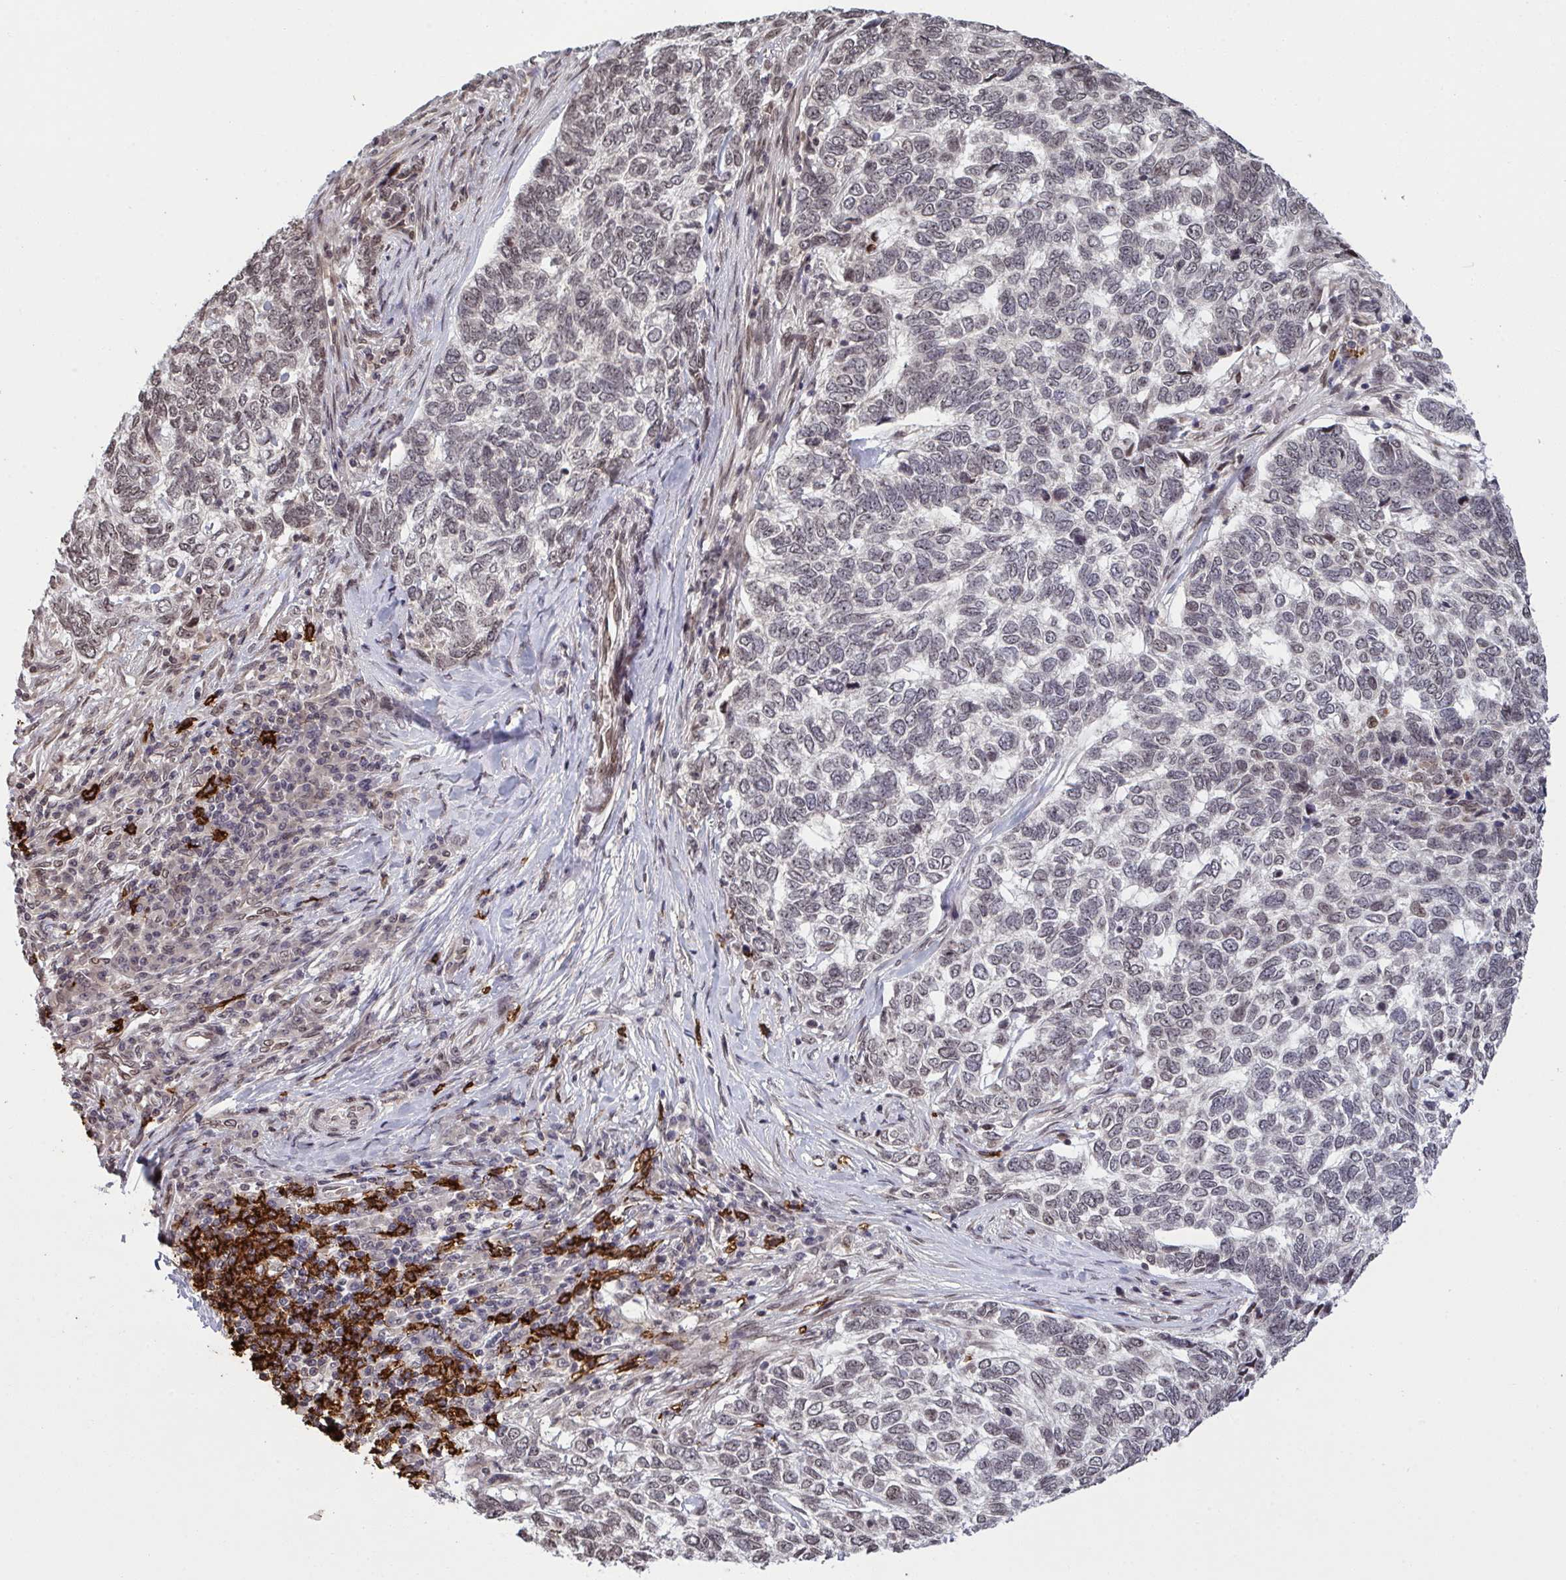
{"staining": {"intensity": "weak", "quantity": "<25%", "location": "nuclear"}, "tissue": "skin cancer", "cell_type": "Tumor cells", "image_type": "cancer", "snomed": [{"axis": "morphology", "description": "Basal cell carcinoma"}, {"axis": "topography", "description": "Skin"}], "caption": "Immunohistochemistry image of neoplastic tissue: basal cell carcinoma (skin) stained with DAB exhibits no significant protein expression in tumor cells.", "gene": "UXT", "patient": {"sex": "female", "age": 65}}